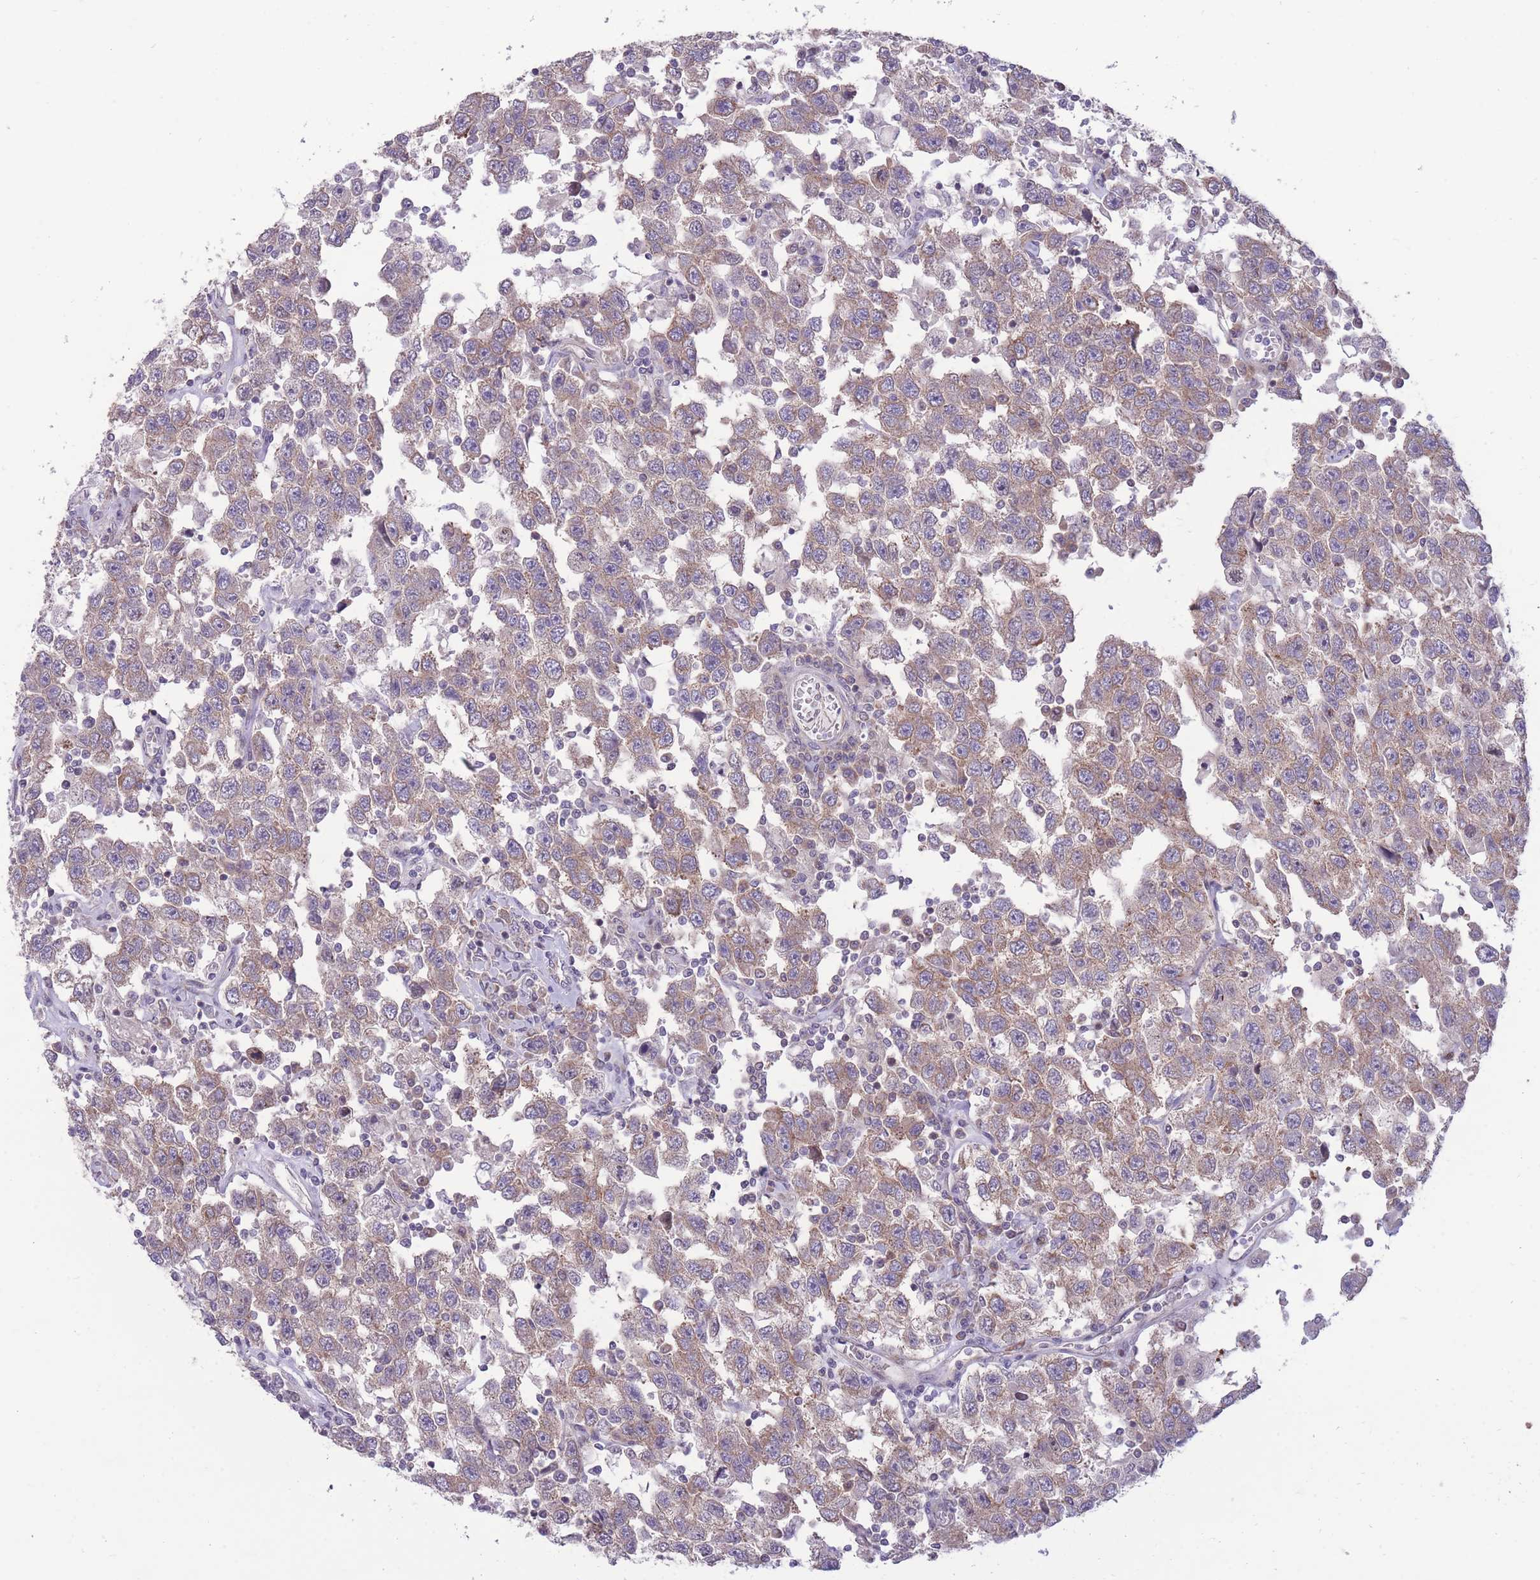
{"staining": {"intensity": "weak", "quantity": ">75%", "location": "cytoplasmic/membranous"}, "tissue": "testis cancer", "cell_type": "Tumor cells", "image_type": "cancer", "snomed": [{"axis": "morphology", "description": "Seminoma, NOS"}, {"axis": "topography", "description": "Testis"}], "caption": "Protein staining reveals weak cytoplasmic/membranous positivity in approximately >75% of tumor cells in testis cancer (seminoma).", "gene": "RIC8A", "patient": {"sex": "male", "age": 41}}